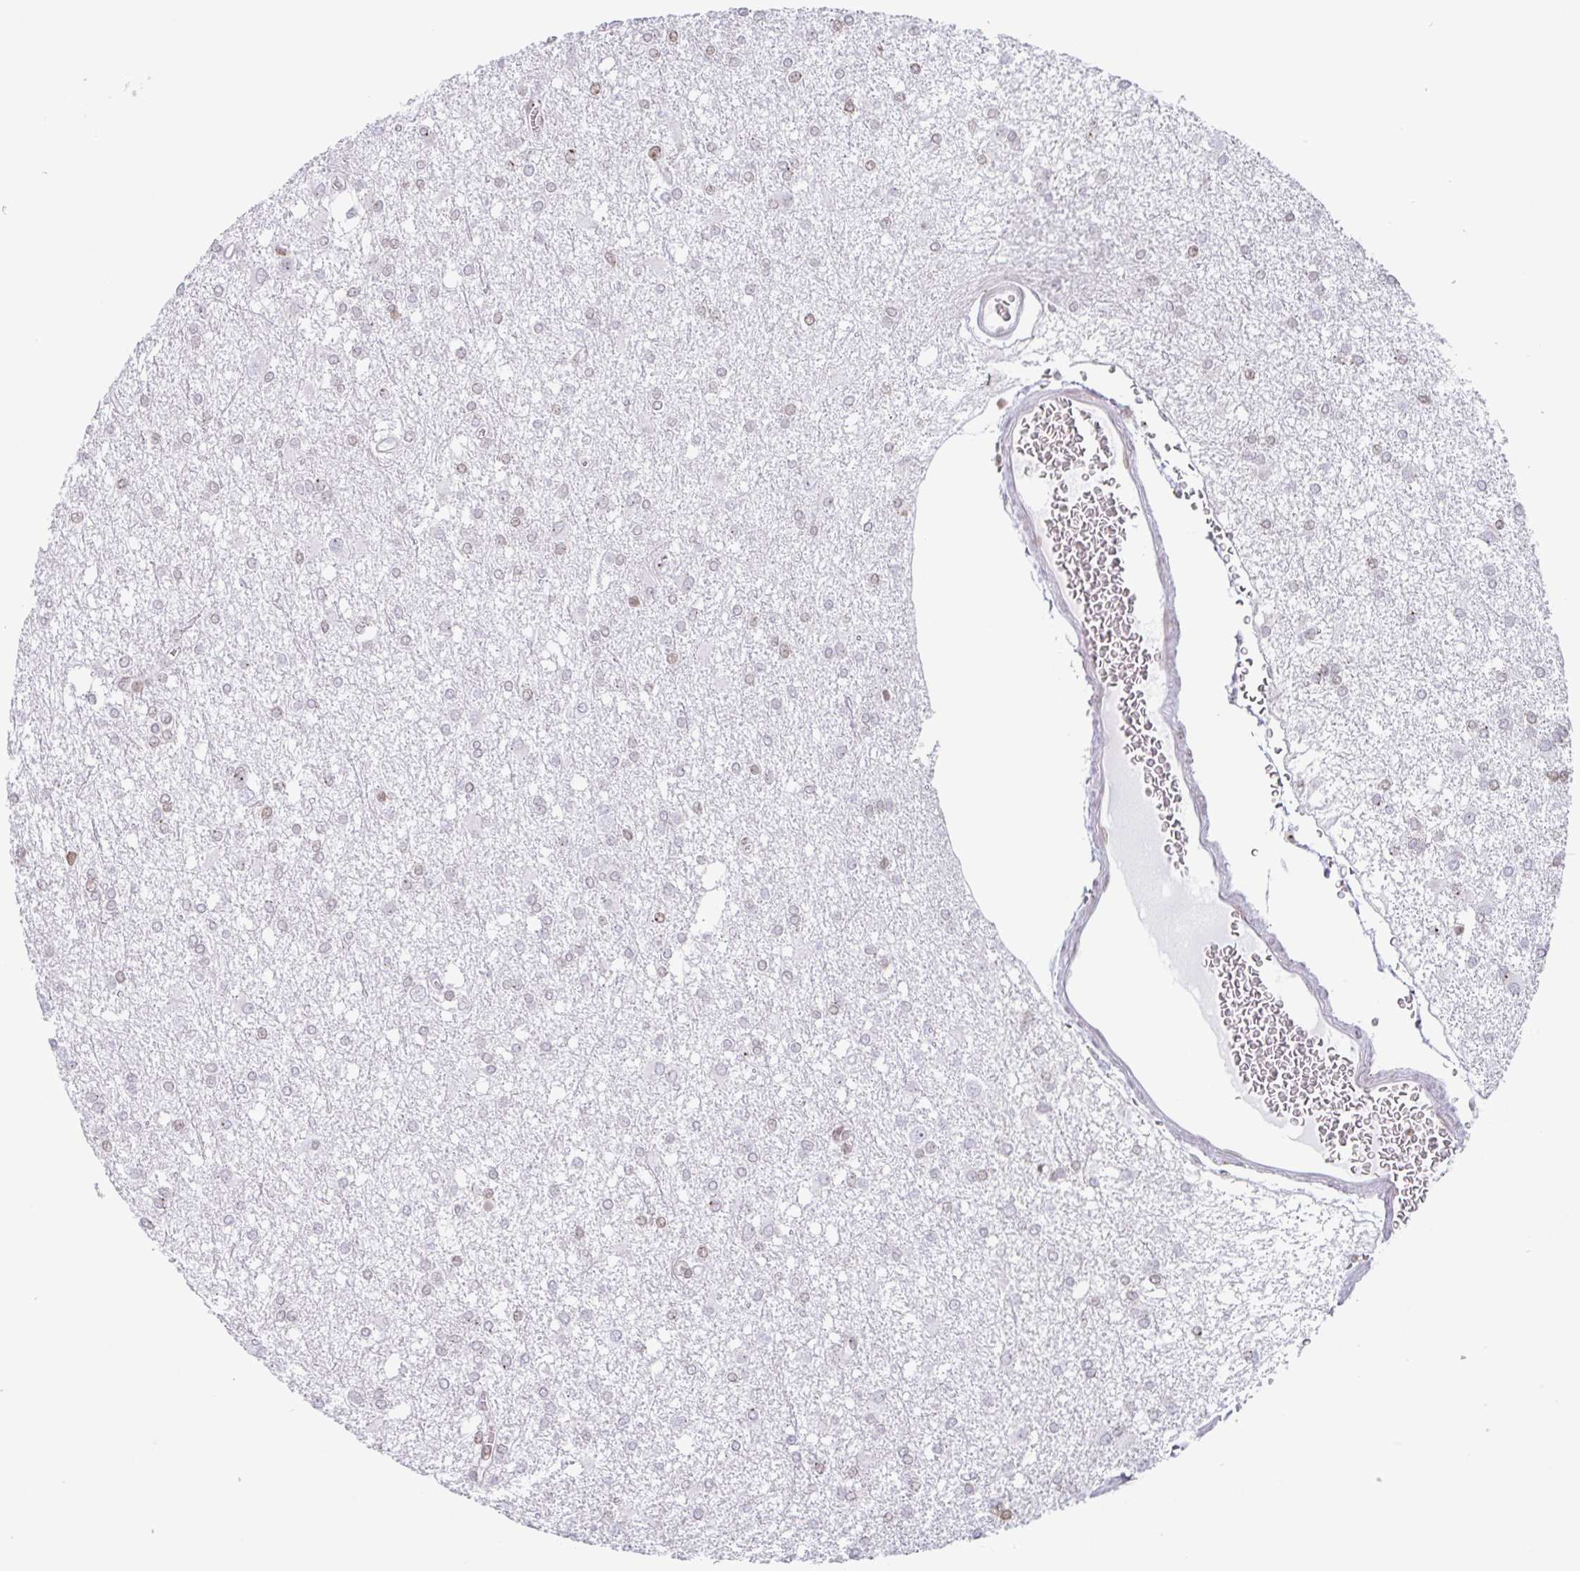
{"staining": {"intensity": "weak", "quantity": ">75%", "location": "nuclear"}, "tissue": "glioma", "cell_type": "Tumor cells", "image_type": "cancer", "snomed": [{"axis": "morphology", "description": "Glioma, malignant, High grade"}, {"axis": "topography", "description": "Brain"}], "caption": "Immunohistochemical staining of malignant high-grade glioma shows low levels of weak nuclear positivity in approximately >75% of tumor cells.", "gene": "NOL6", "patient": {"sex": "male", "age": 48}}